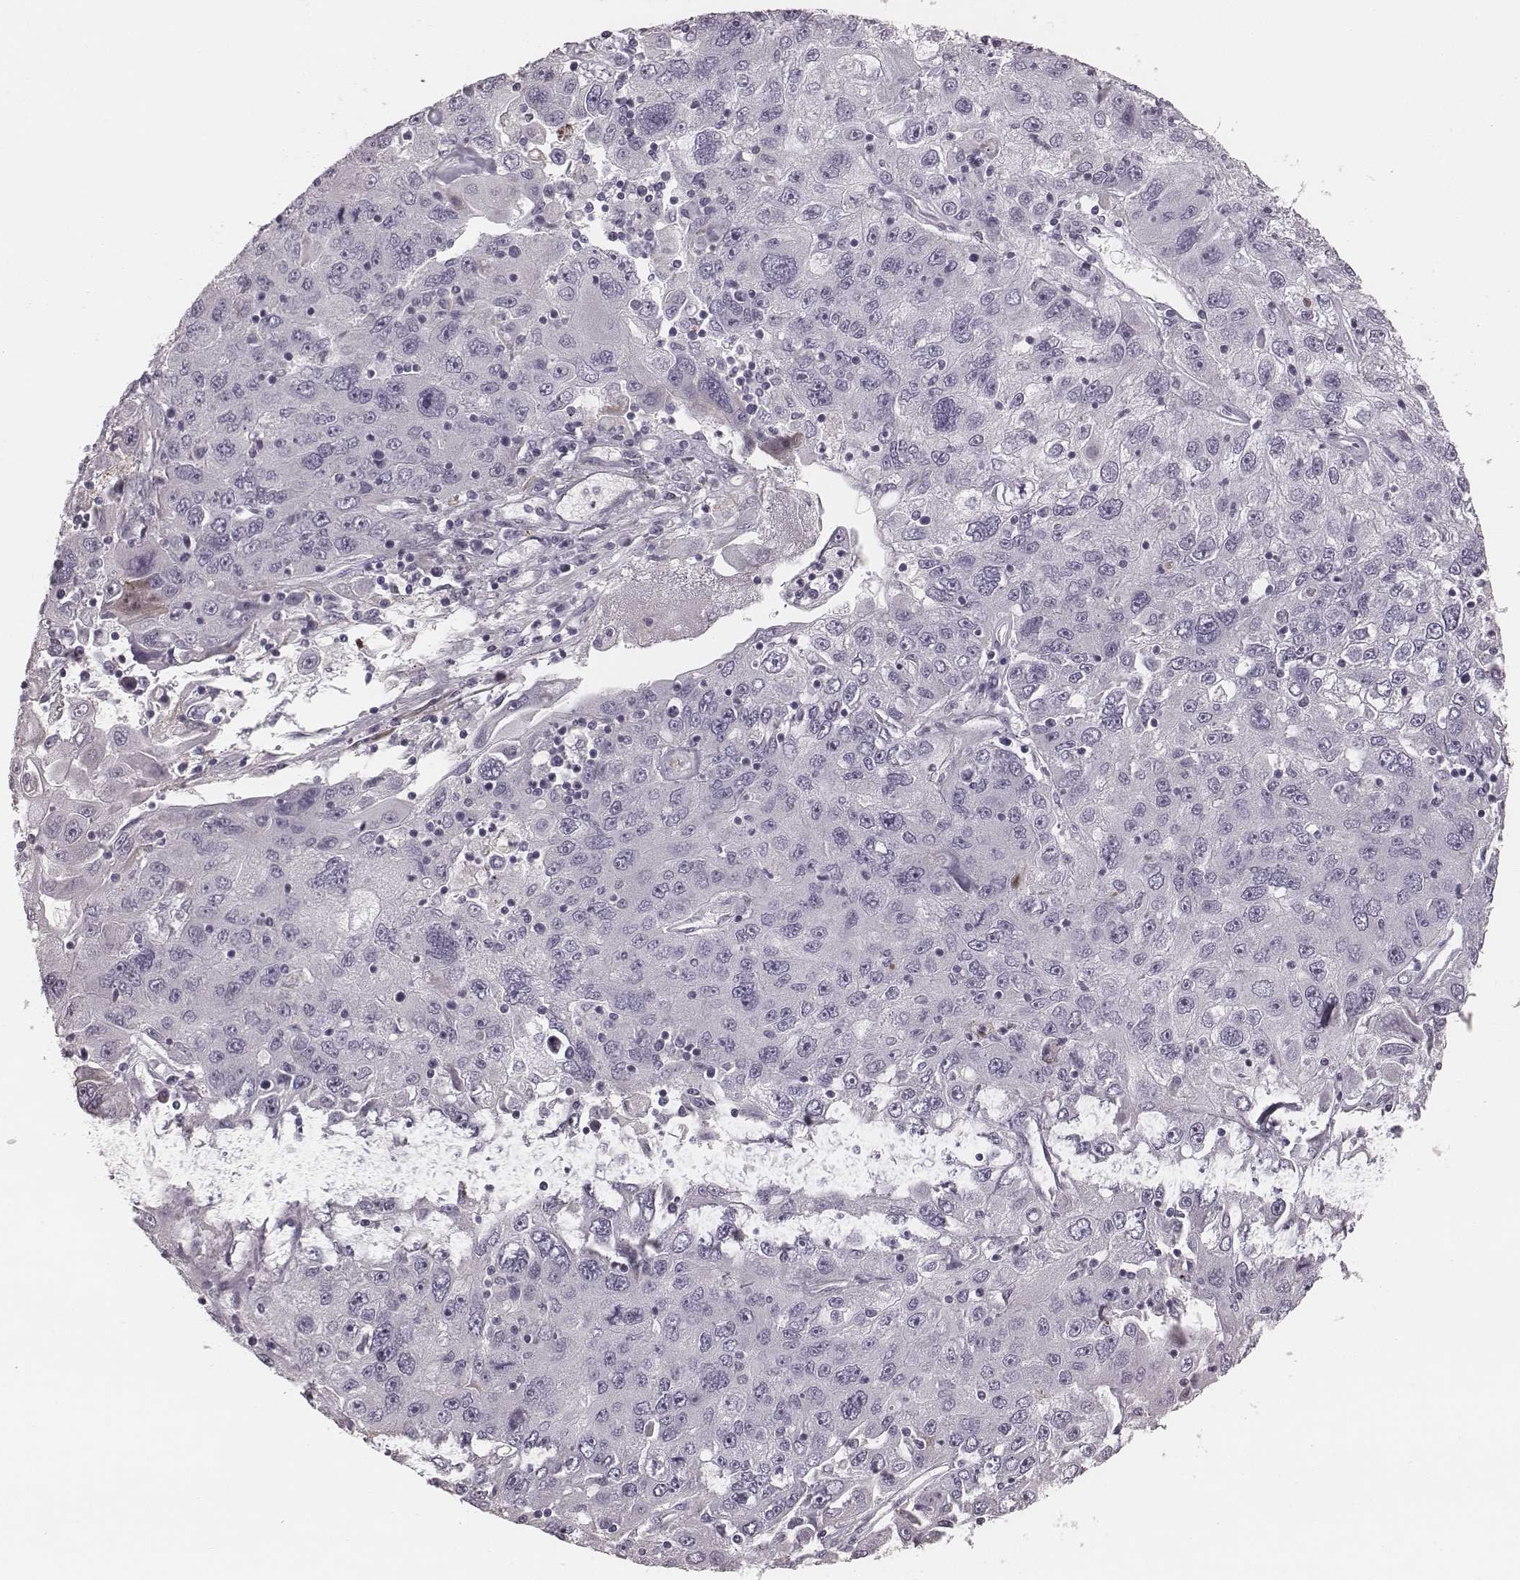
{"staining": {"intensity": "negative", "quantity": "none", "location": "none"}, "tissue": "stomach cancer", "cell_type": "Tumor cells", "image_type": "cancer", "snomed": [{"axis": "morphology", "description": "Adenocarcinoma, NOS"}, {"axis": "topography", "description": "Stomach"}], "caption": "The micrograph demonstrates no significant expression in tumor cells of adenocarcinoma (stomach).", "gene": "S100Z", "patient": {"sex": "male", "age": 56}}